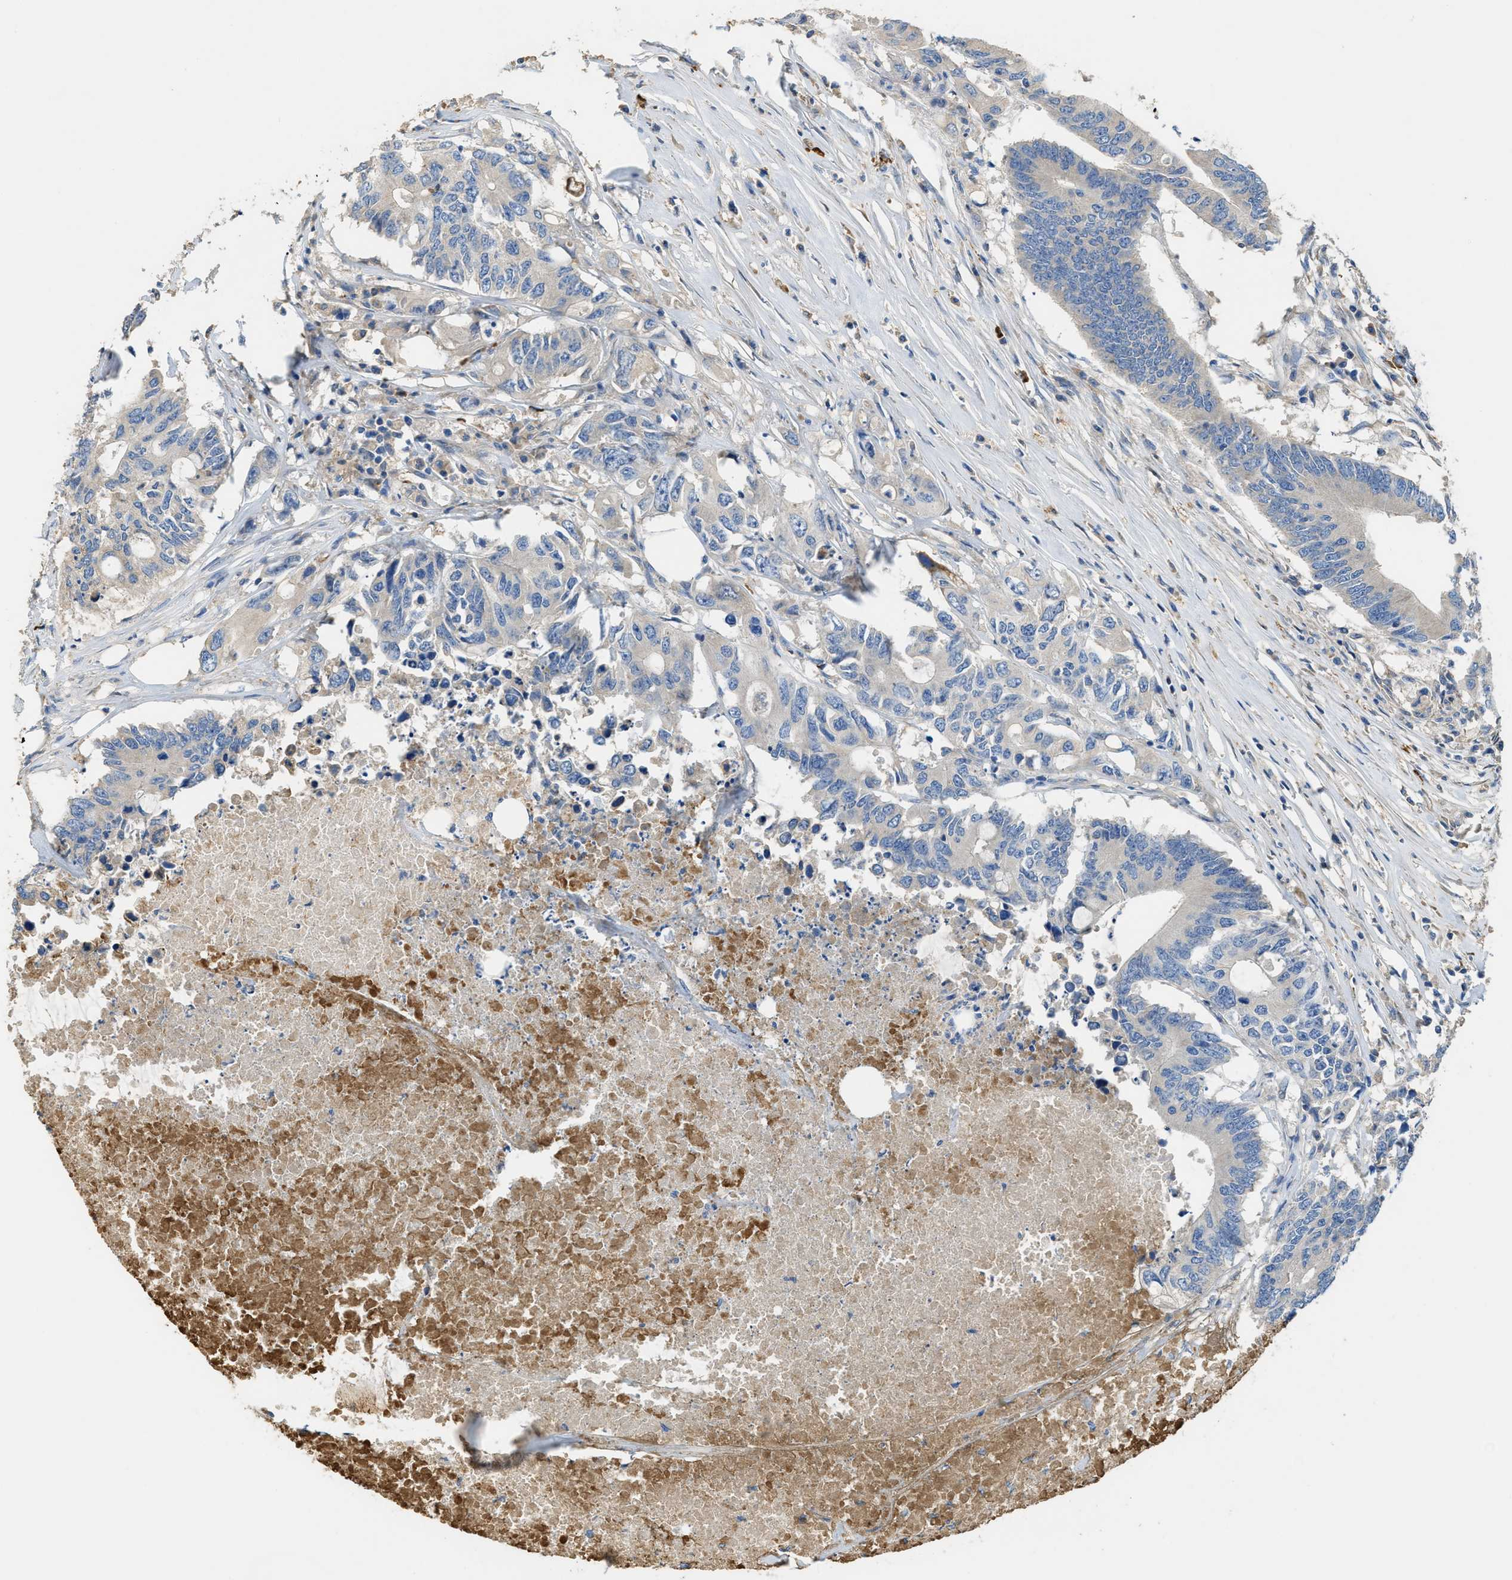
{"staining": {"intensity": "negative", "quantity": "none", "location": "none"}, "tissue": "colorectal cancer", "cell_type": "Tumor cells", "image_type": "cancer", "snomed": [{"axis": "morphology", "description": "Adenocarcinoma, NOS"}, {"axis": "topography", "description": "Colon"}], "caption": "Immunohistochemistry photomicrograph of human adenocarcinoma (colorectal) stained for a protein (brown), which reveals no expression in tumor cells.", "gene": "RIPK2", "patient": {"sex": "male", "age": 71}}